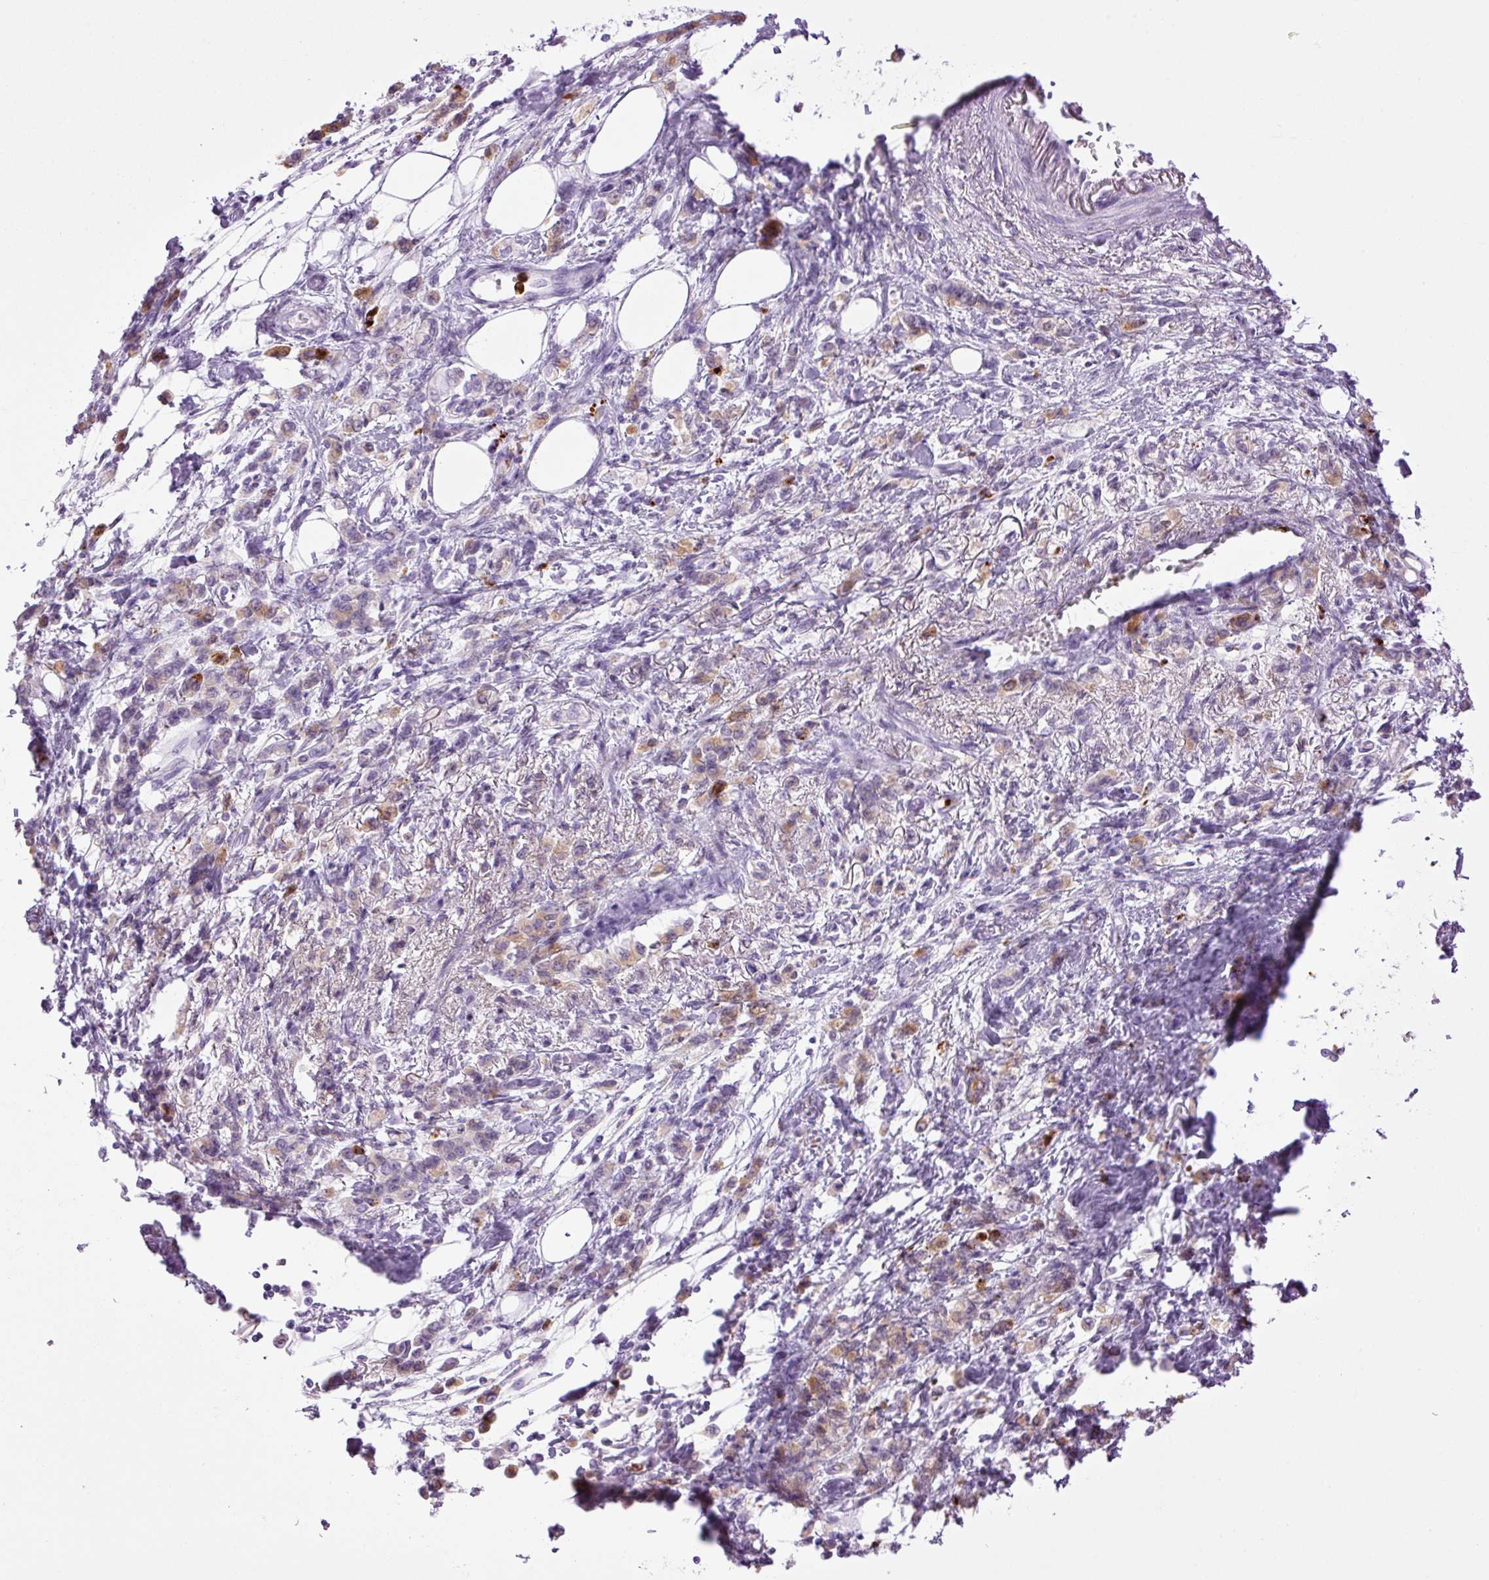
{"staining": {"intensity": "weak", "quantity": "<25%", "location": "cytoplasmic/membranous"}, "tissue": "stomach cancer", "cell_type": "Tumor cells", "image_type": "cancer", "snomed": [{"axis": "morphology", "description": "Adenocarcinoma, NOS"}, {"axis": "topography", "description": "Stomach"}], "caption": "An image of stomach cancer (adenocarcinoma) stained for a protein shows no brown staining in tumor cells. The staining was performed using DAB to visualize the protein expression in brown, while the nuclei were stained in blue with hematoxylin (Magnification: 20x).", "gene": "LYZ", "patient": {"sex": "male", "age": 77}}